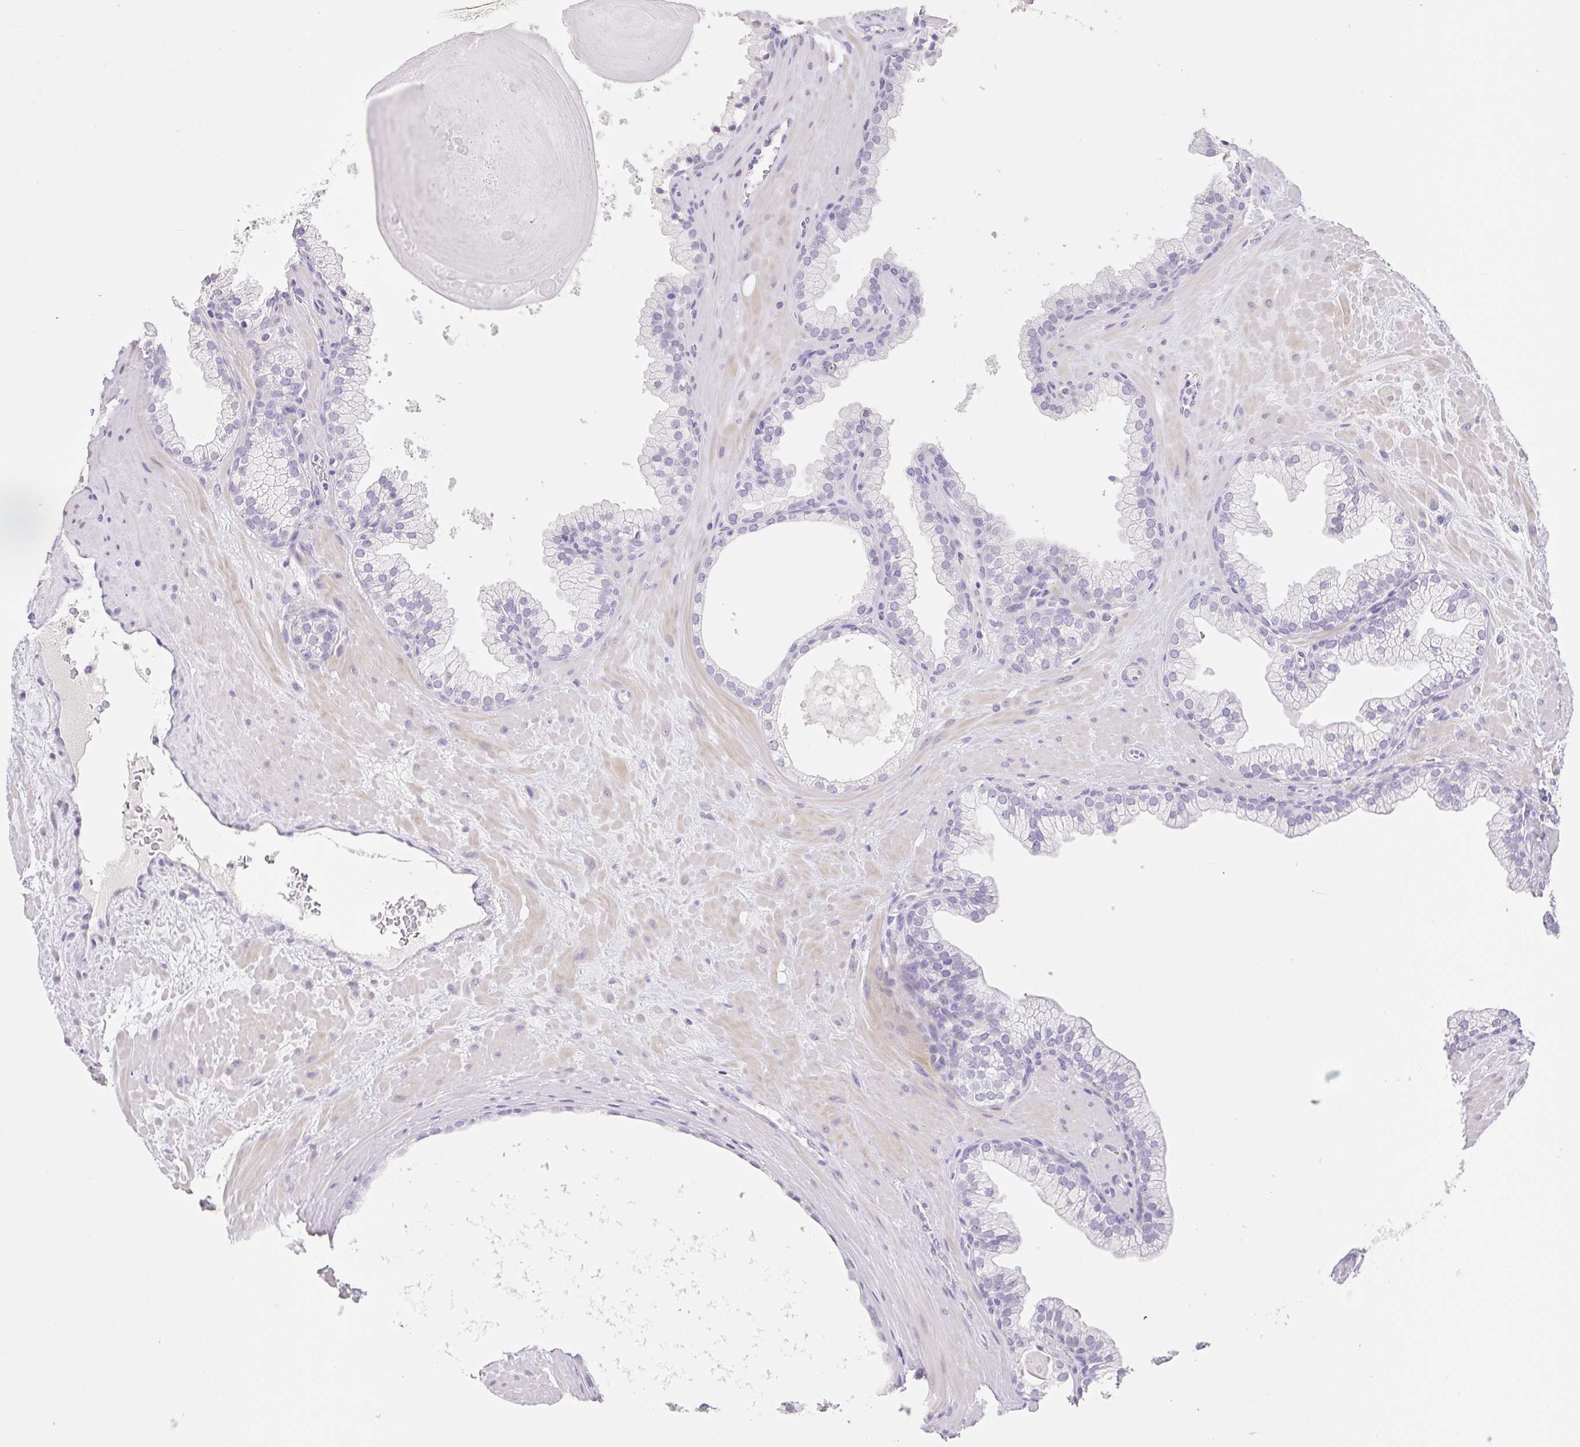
{"staining": {"intensity": "negative", "quantity": "none", "location": "none"}, "tissue": "prostate", "cell_type": "Glandular cells", "image_type": "normal", "snomed": [{"axis": "morphology", "description": "Normal tissue, NOS"}, {"axis": "topography", "description": "Prostate"}, {"axis": "topography", "description": "Peripheral nerve tissue"}], "caption": "This is a micrograph of IHC staining of normal prostate, which shows no expression in glandular cells.", "gene": "HCRTR2", "patient": {"sex": "male", "age": 61}}